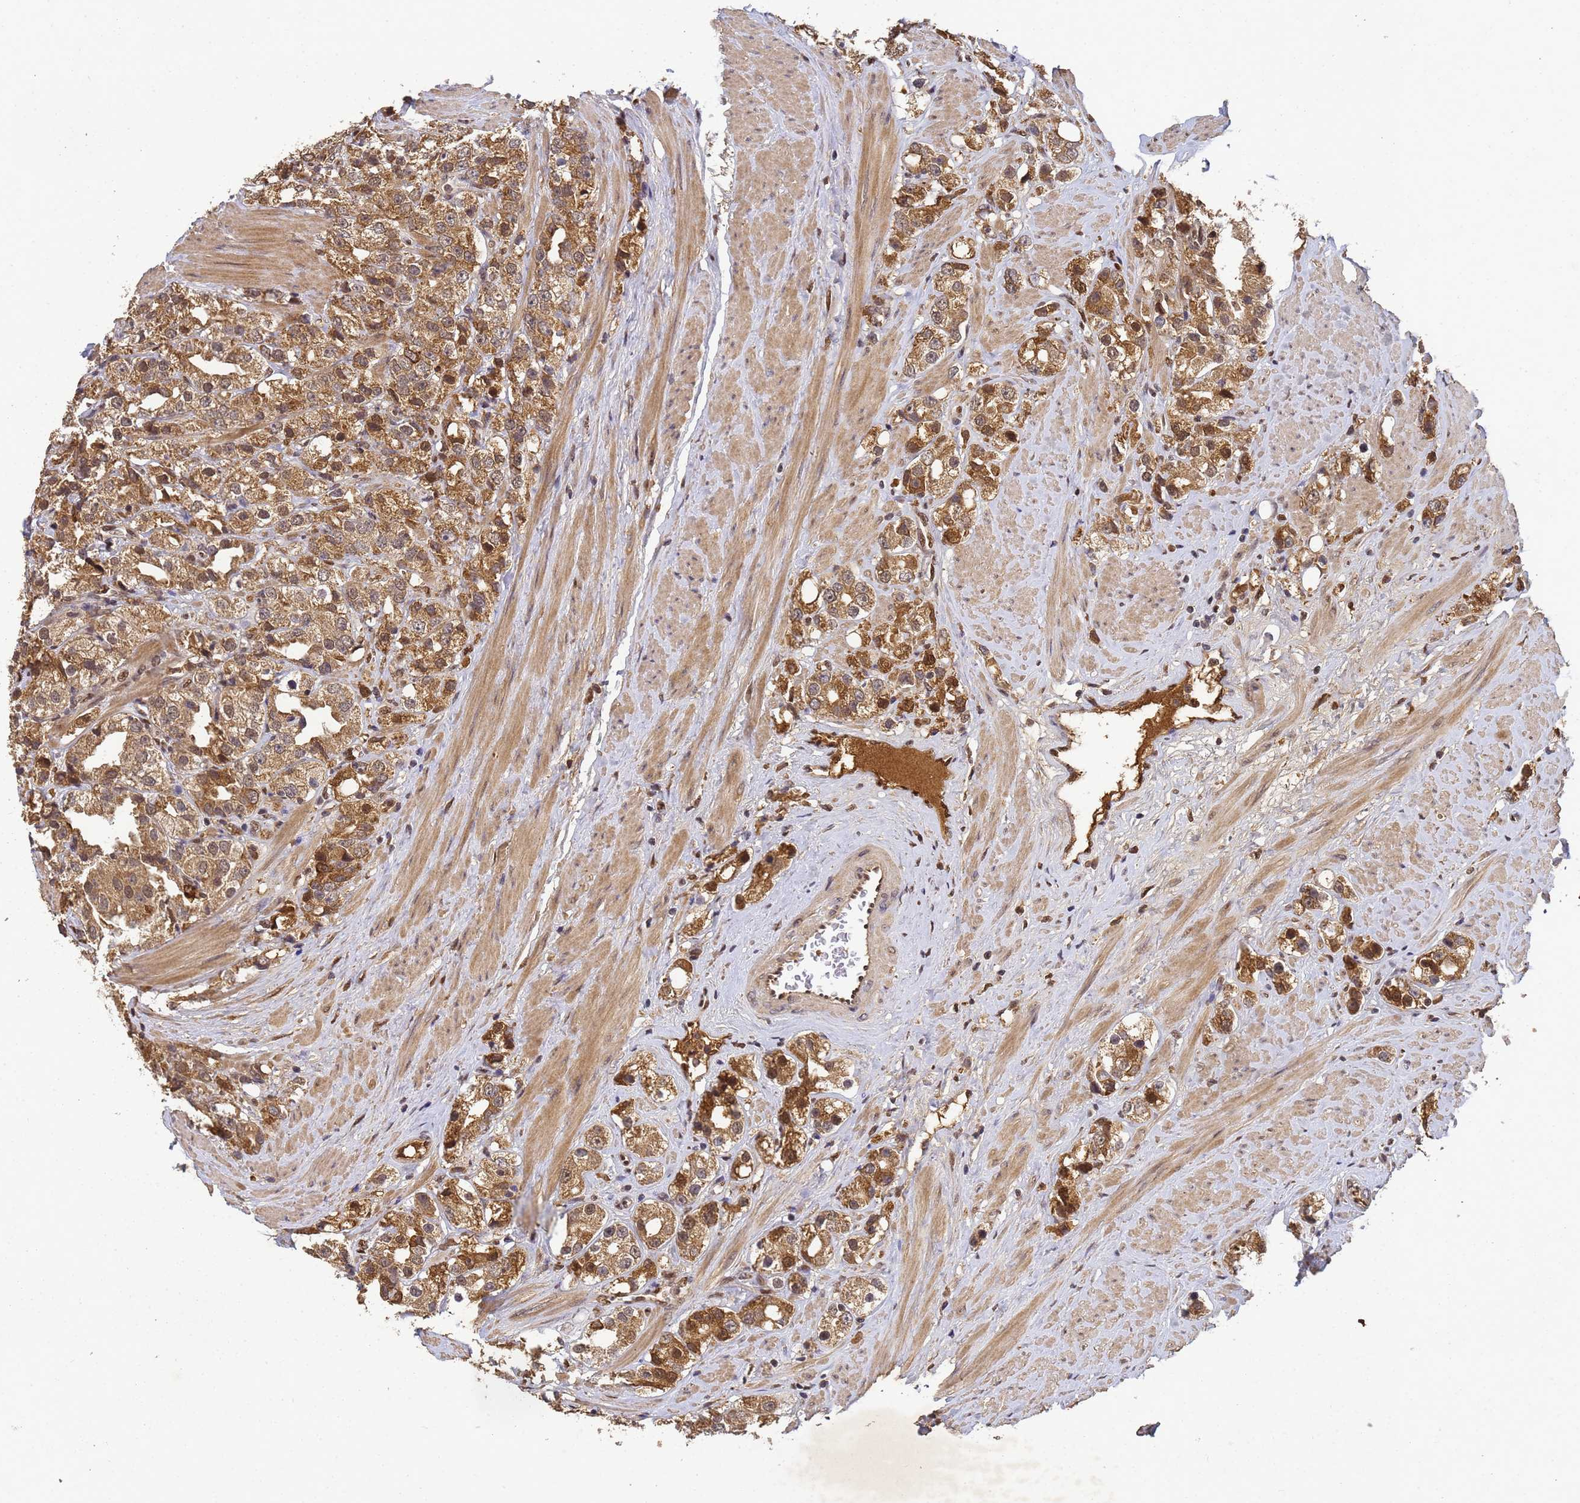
{"staining": {"intensity": "moderate", "quantity": ">75%", "location": "cytoplasmic/membranous"}, "tissue": "prostate cancer", "cell_type": "Tumor cells", "image_type": "cancer", "snomed": [{"axis": "morphology", "description": "Adenocarcinoma, NOS"}, {"axis": "topography", "description": "Prostate"}], "caption": "Human prostate cancer stained with a protein marker exhibits moderate staining in tumor cells.", "gene": "SECISBP2", "patient": {"sex": "male", "age": 79}}